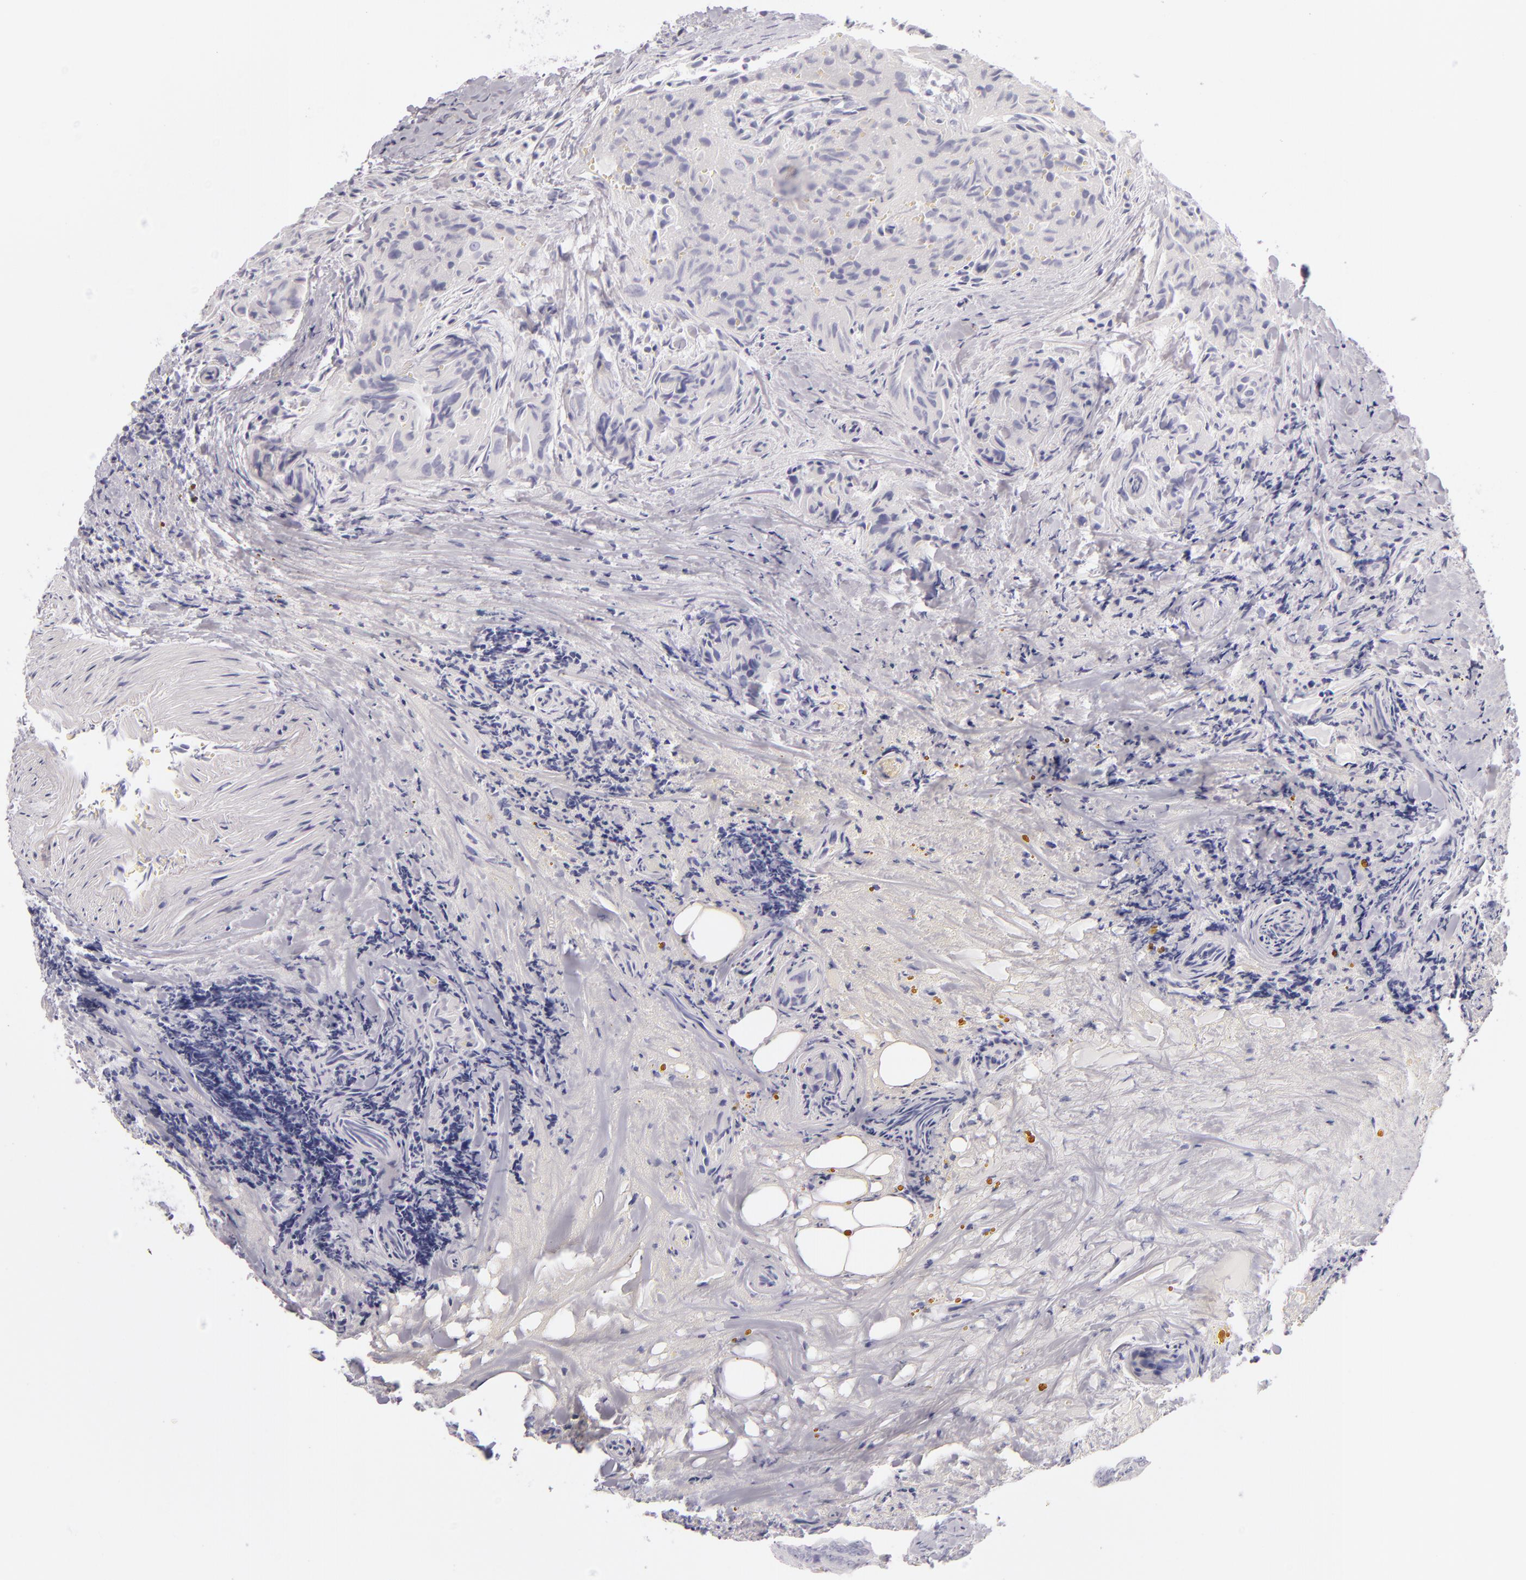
{"staining": {"intensity": "negative", "quantity": "none", "location": "none"}, "tissue": "thyroid cancer", "cell_type": "Tumor cells", "image_type": "cancer", "snomed": [{"axis": "morphology", "description": "Papillary adenocarcinoma, NOS"}, {"axis": "topography", "description": "Thyroid gland"}], "caption": "Human thyroid cancer stained for a protein using immunohistochemistry (IHC) exhibits no expression in tumor cells.", "gene": "FABP1", "patient": {"sex": "female", "age": 71}}